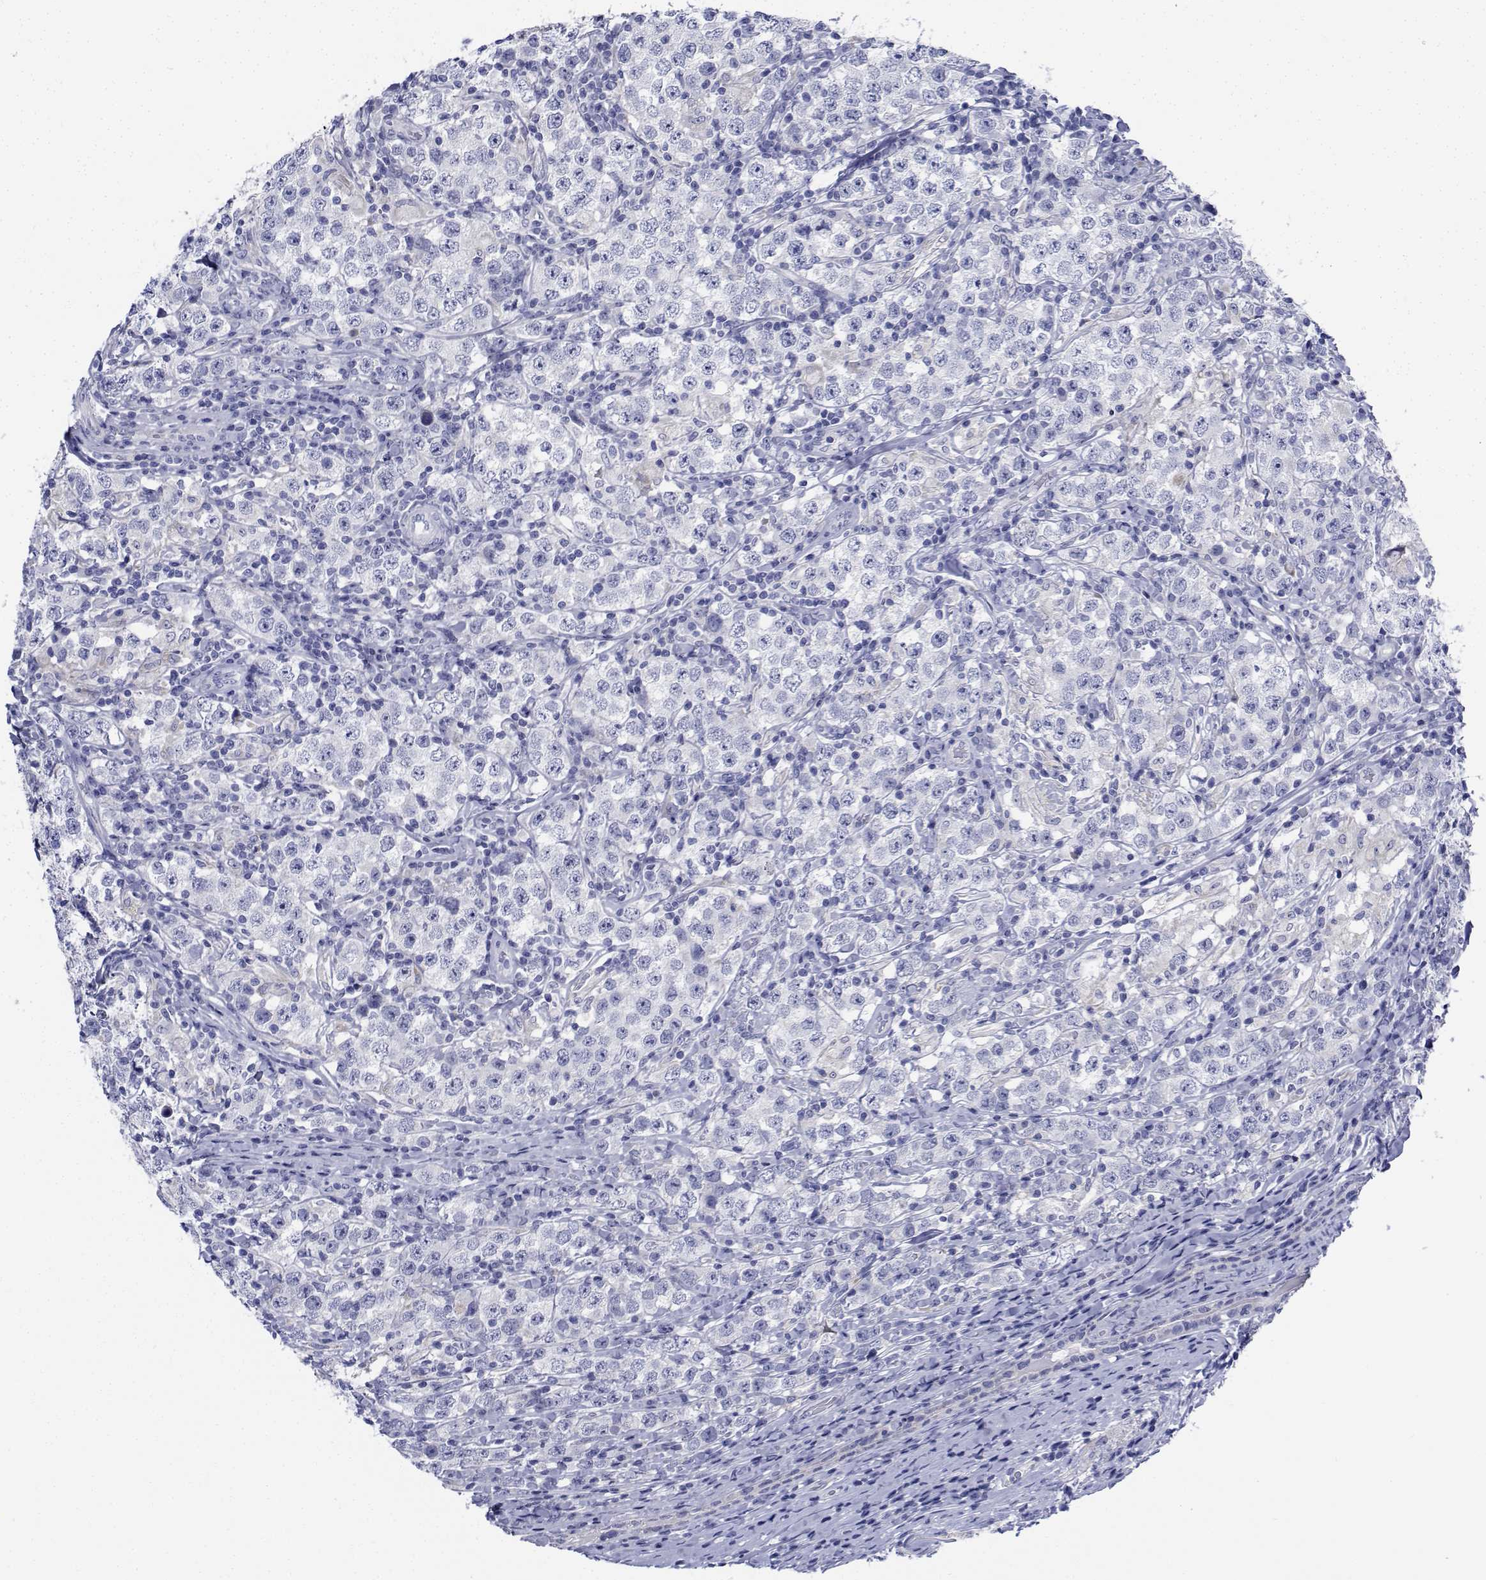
{"staining": {"intensity": "negative", "quantity": "none", "location": "none"}, "tissue": "testis cancer", "cell_type": "Tumor cells", "image_type": "cancer", "snomed": [{"axis": "morphology", "description": "Seminoma, NOS"}, {"axis": "morphology", "description": "Carcinoma, Embryonal, NOS"}, {"axis": "topography", "description": "Testis"}], "caption": "Tumor cells show no significant expression in testis cancer (seminoma).", "gene": "CDHR3", "patient": {"sex": "male", "age": 41}}